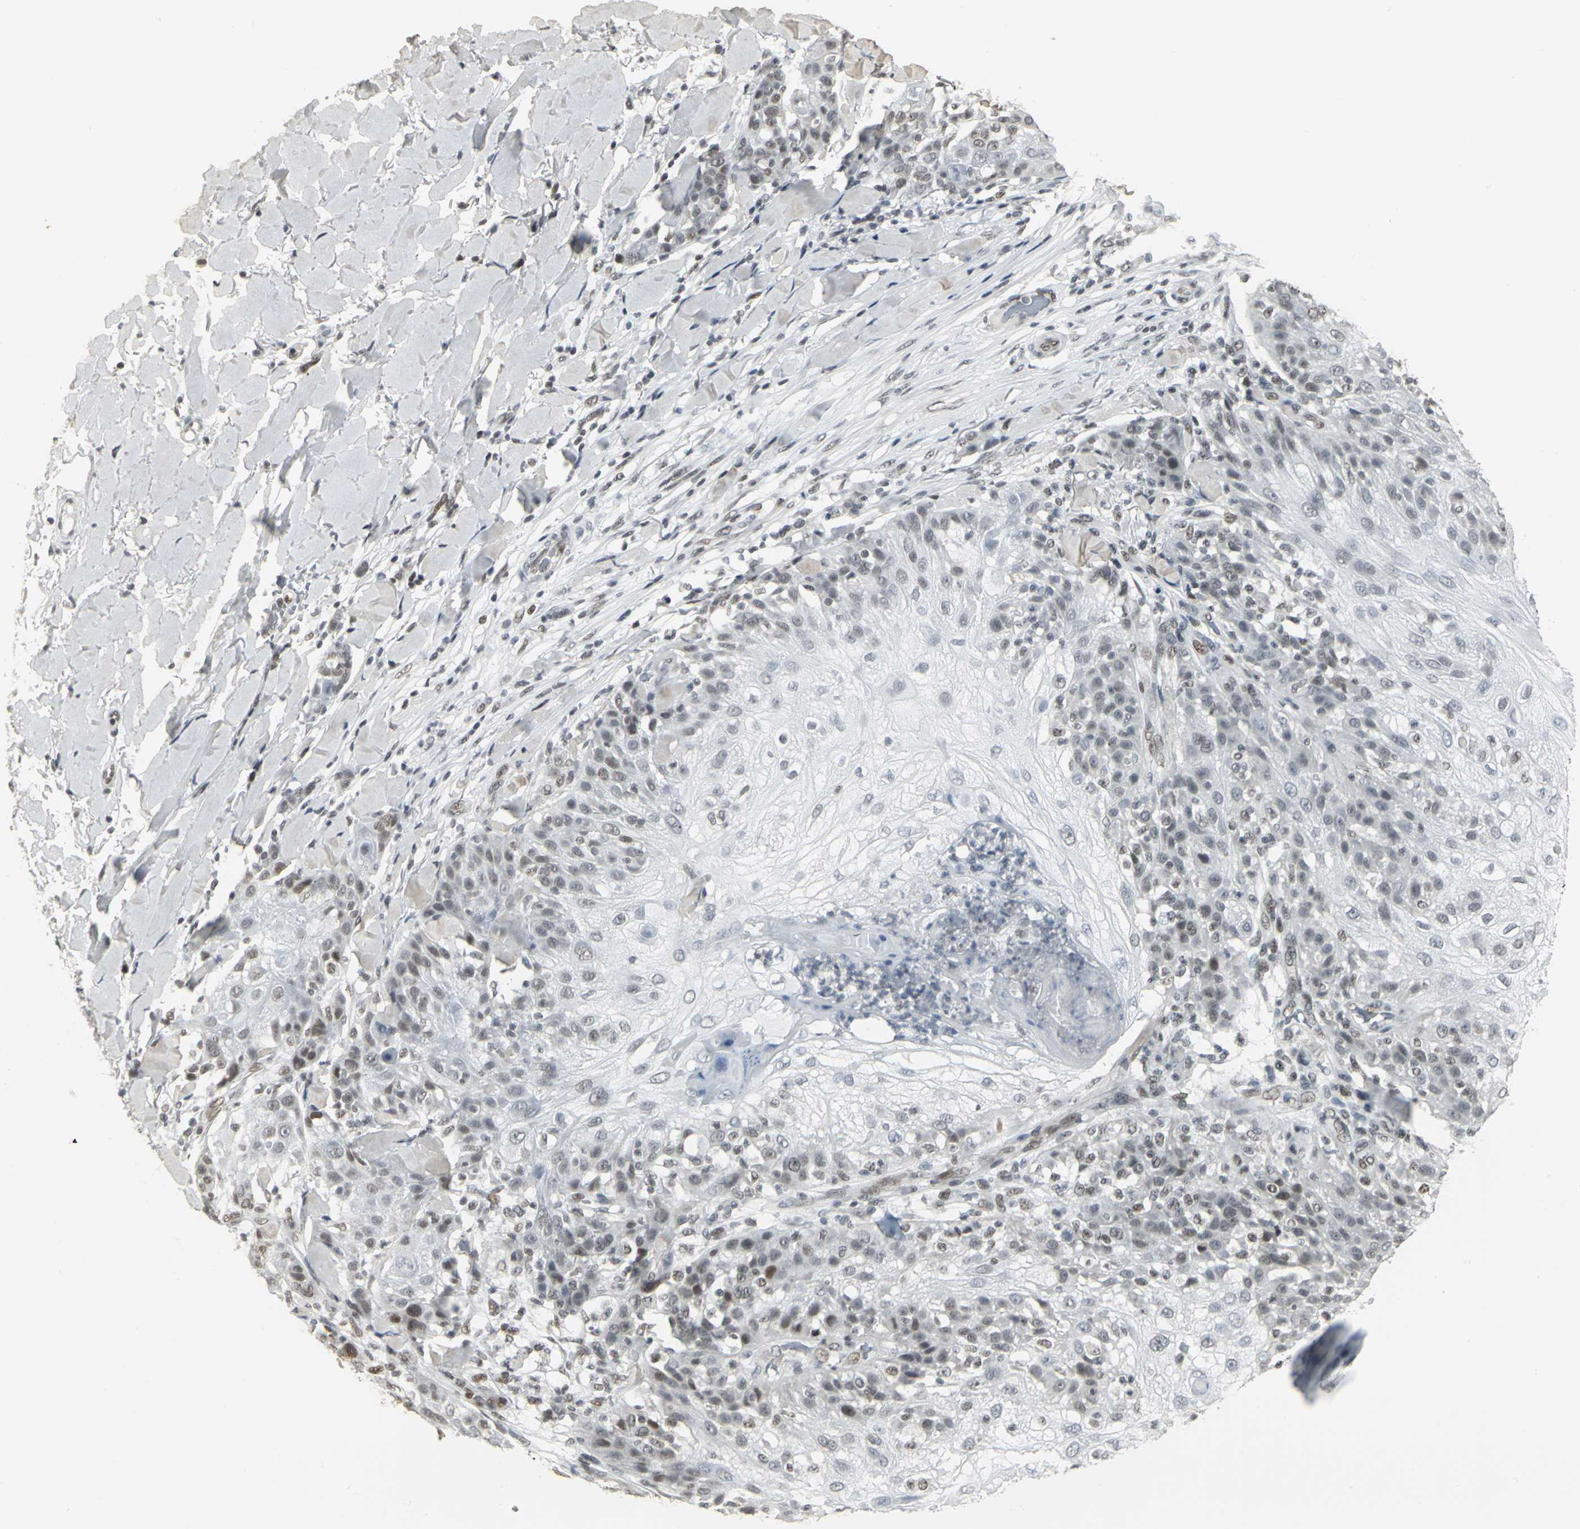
{"staining": {"intensity": "weak", "quantity": "25%-75%", "location": "nuclear"}, "tissue": "skin cancer", "cell_type": "Tumor cells", "image_type": "cancer", "snomed": [{"axis": "morphology", "description": "Normal tissue, NOS"}, {"axis": "morphology", "description": "Squamous cell carcinoma, NOS"}, {"axis": "topography", "description": "Skin"}], "caption": "Protein analysis of skin squamous cell carcinoma tissue displays weak nuclear staining in approximately 25%-75% of tumor cells.", "gene": "CBX3", "patient": {"sex": "female", "age": 83}}